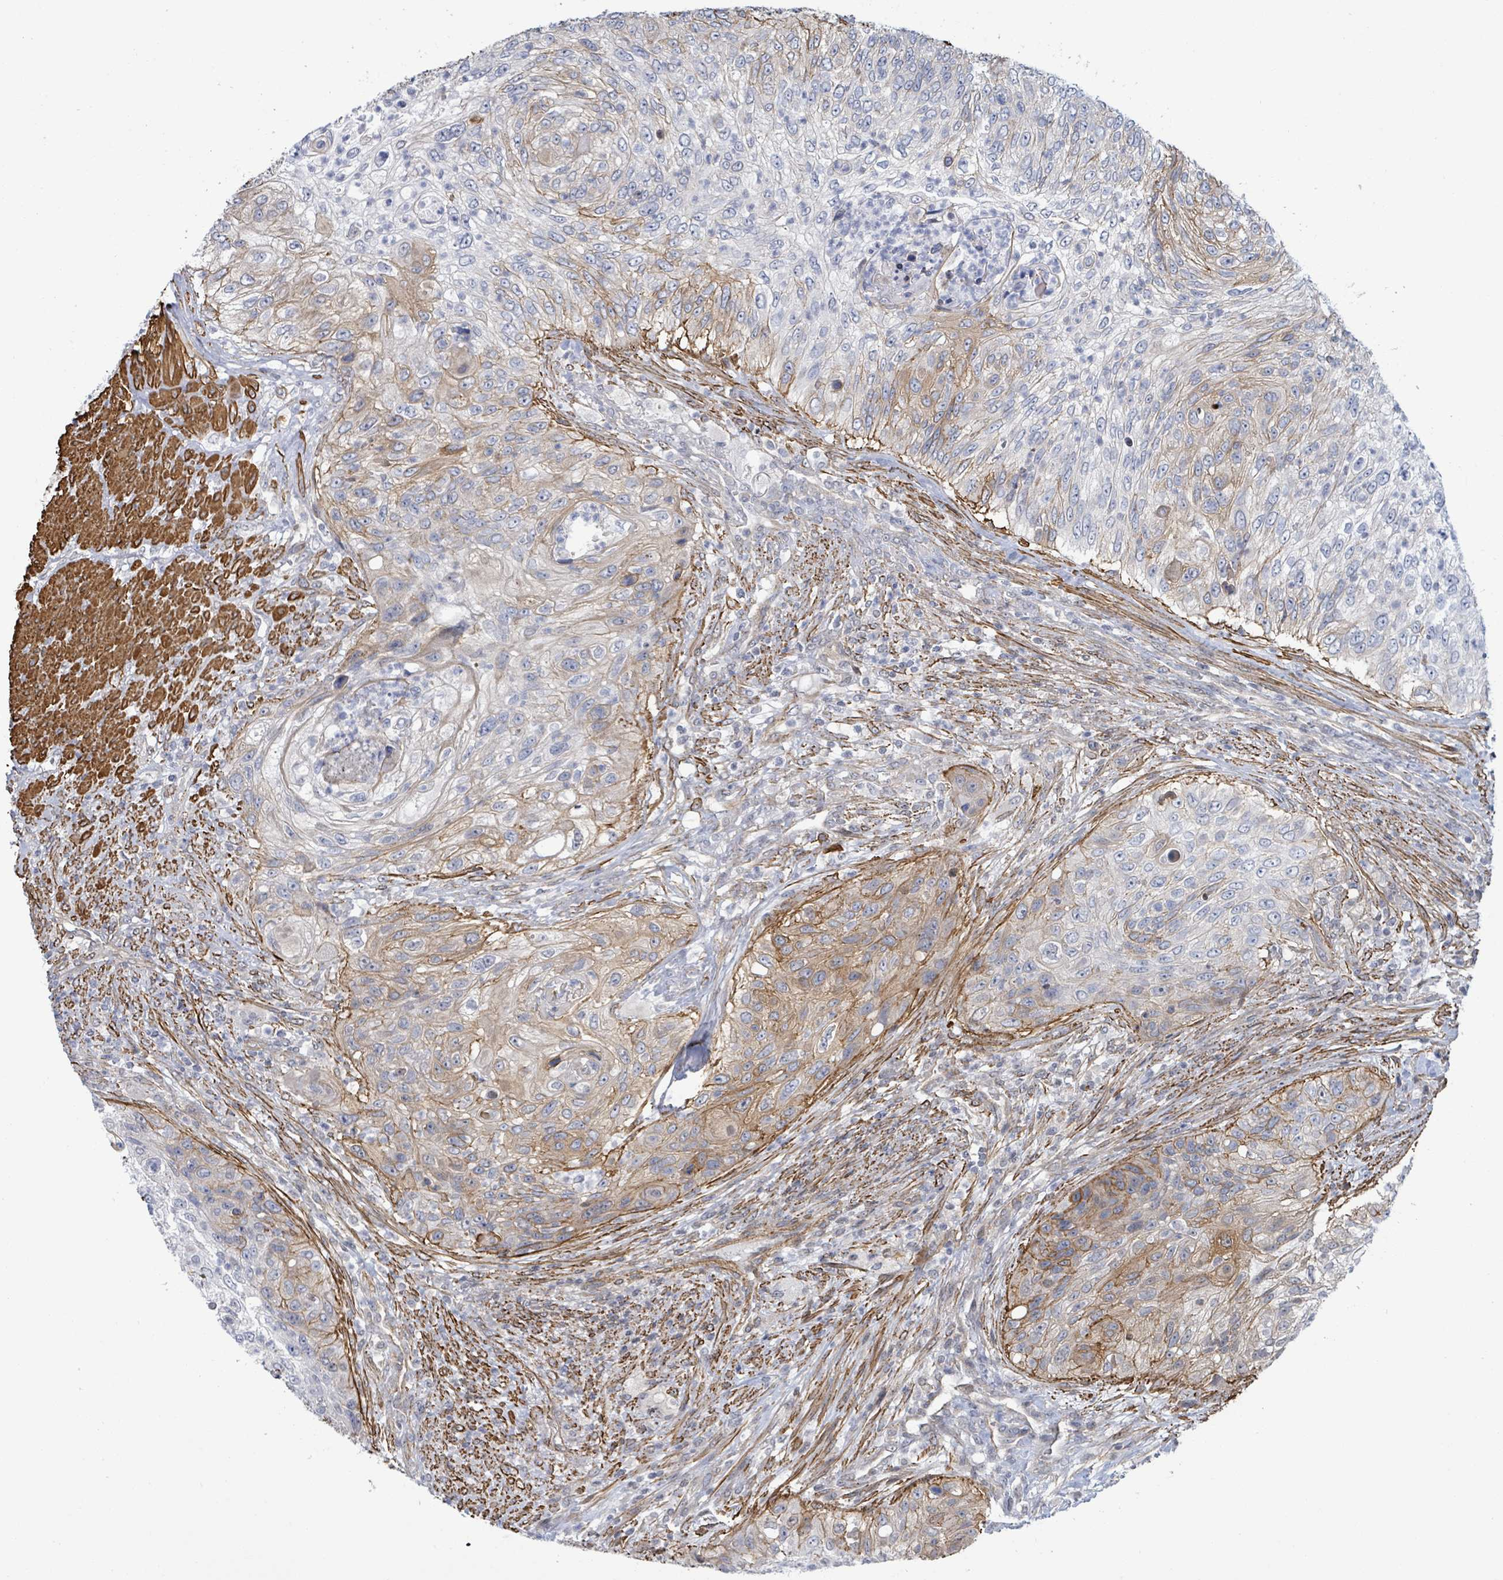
{"staining": {"intensity": "weak", "quantity": "25%-75%", "location": "cytoplasmic/membranous"}, "tissue": "urothelial cancer", "cell_type": "Tumor cells", "image_type": "cancer", "snomed": [{"axis": "morphology", "description": "Urothelial carcinoma, High grade"}, {"axis": "topography", "description": "Urinary bladder"}], "caption": "Approximately 25%-75% of tumor cells in urothelial carcinoma (high-grade) reveal weak cytoplasmic/membranous protein staining as visualized by brown immunohistochemical staining.", "gene": "DMRTC1B", "patient": {"sex": "female", "age": 60}}